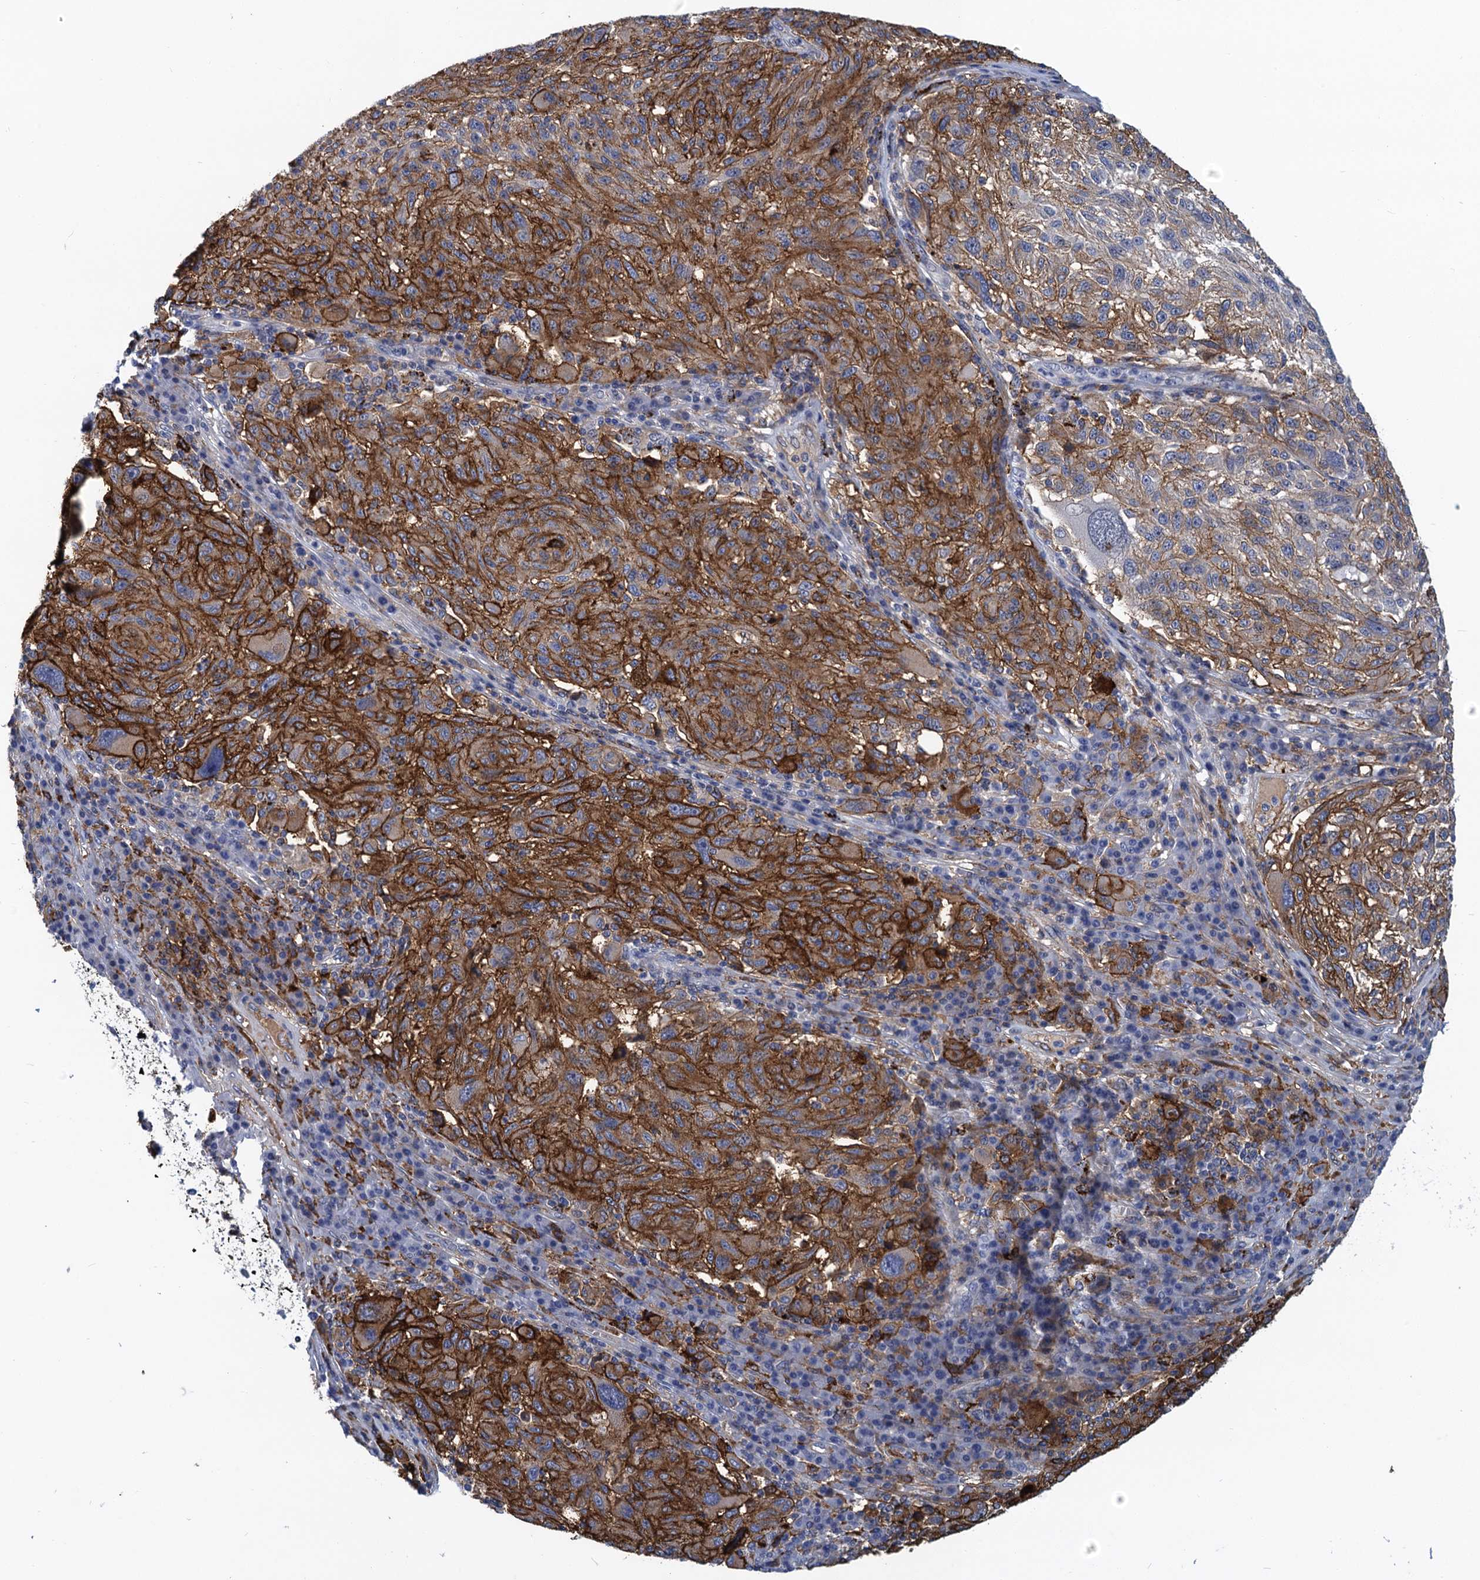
{"staining": {"intensity": "strong", "quantity": ">75%", "location": "cytoplasmic/membranous"}, "tissue": "melanoma", "cell_type": "Tumor cells", "image_type": "cancer", "snomed": [{"axis": "morphology", "description": "Malignant melanoma, NOS"}, {"axis": "topography", "description": "Skin"}], "caption": "Melanoma stained with a protein marker shows strong staining in tumor cells.", "gene": "DNHD1", "patient": {"sex": "male", "age": 53}}